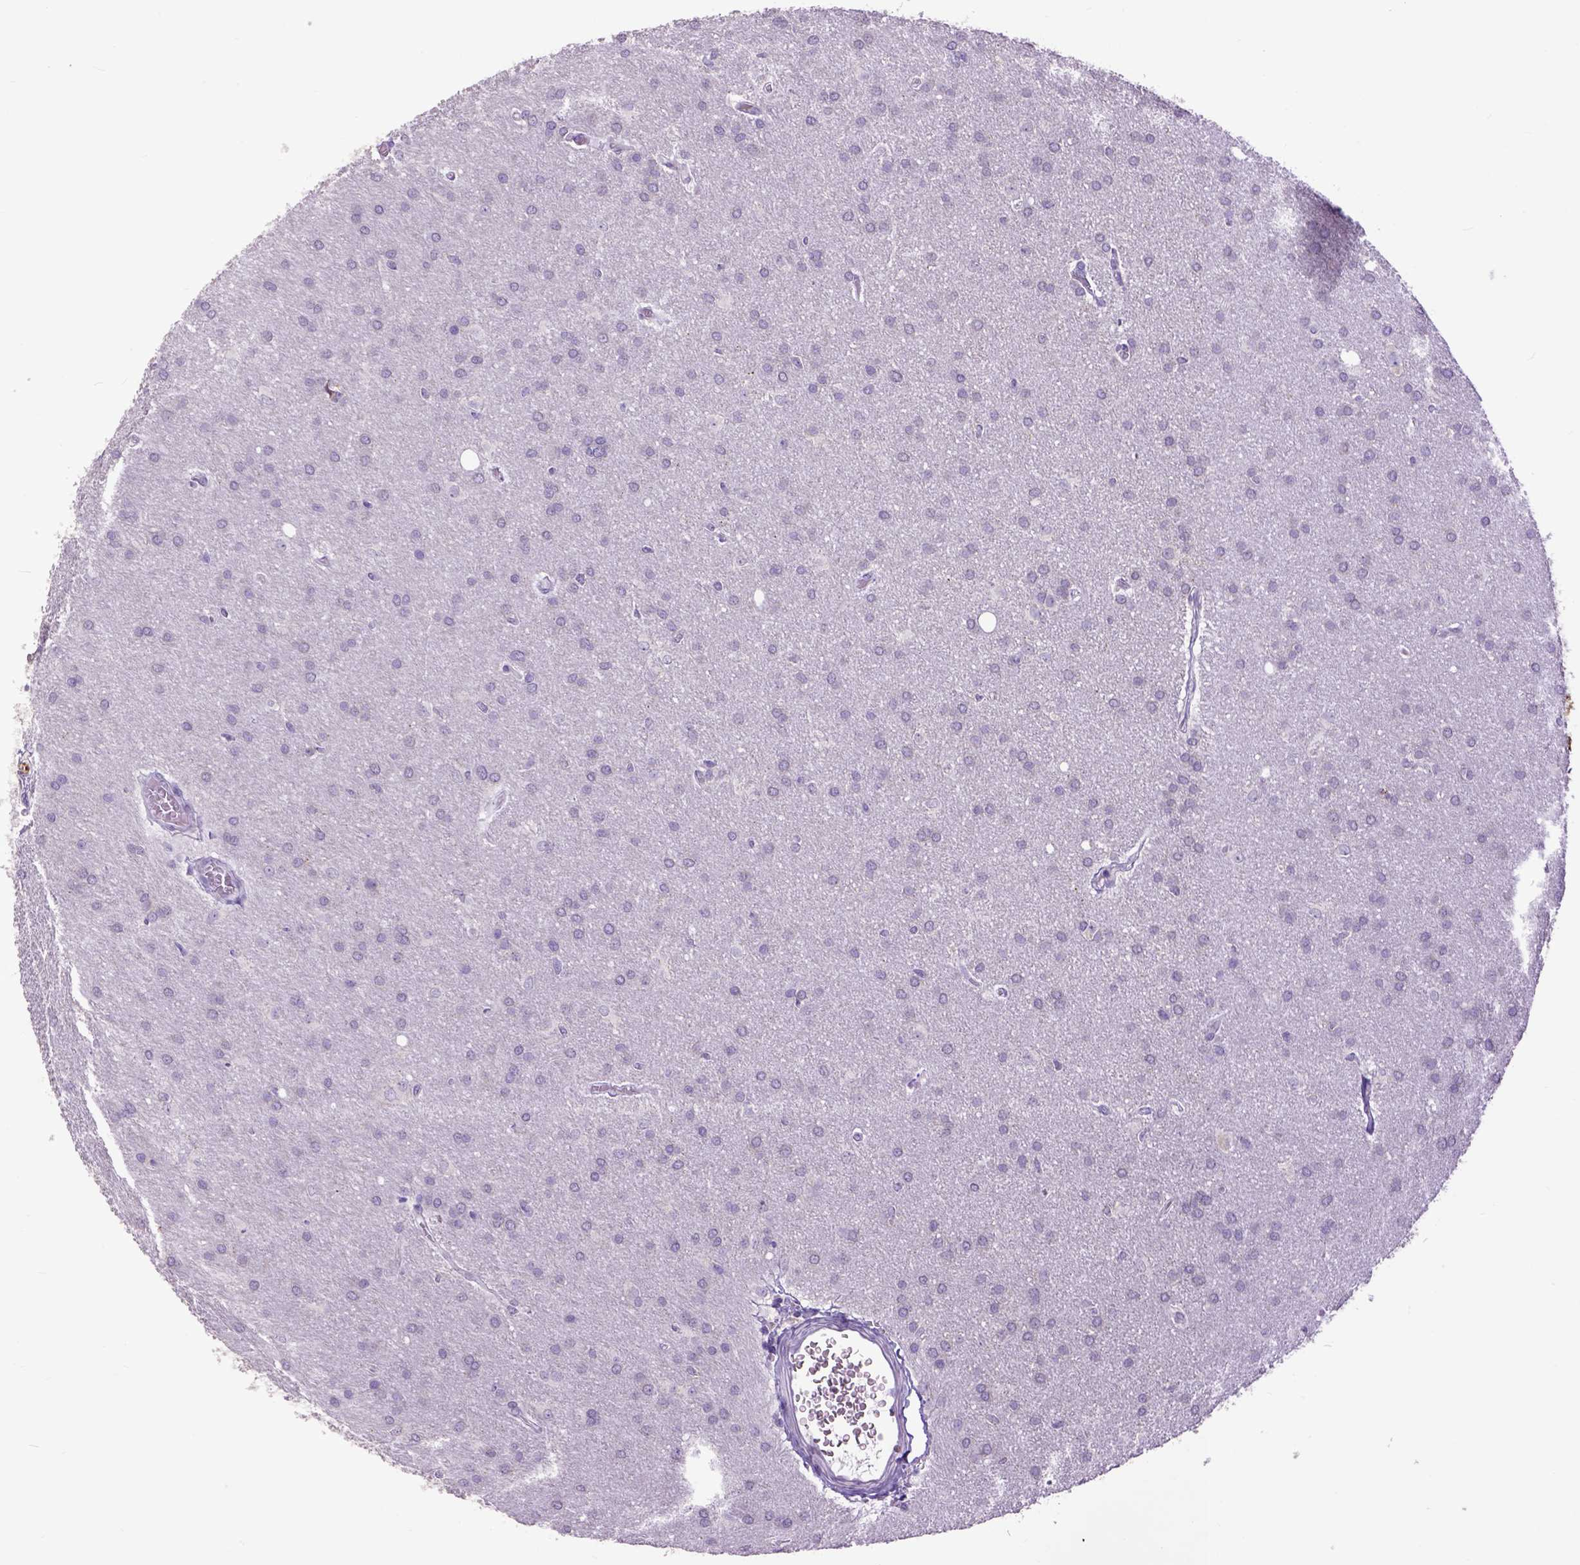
{"staining": {"intensity": "negative", "quantity": "none", "location": "none"}, "tissue": "glioma", "cell_type": "Tumor cells", "image_type": "cancer", "snomed": [{"axis": "morphology", "description": "Glioma, malignant, Low grade"}, {"axis": "topography", "description": "Brain"}], "caption": "The image reveals no staining of tumor cells in low-grade glioma (malignant).", "gene": "RAB25", "patient": {"sex": "female", "age": 32}}